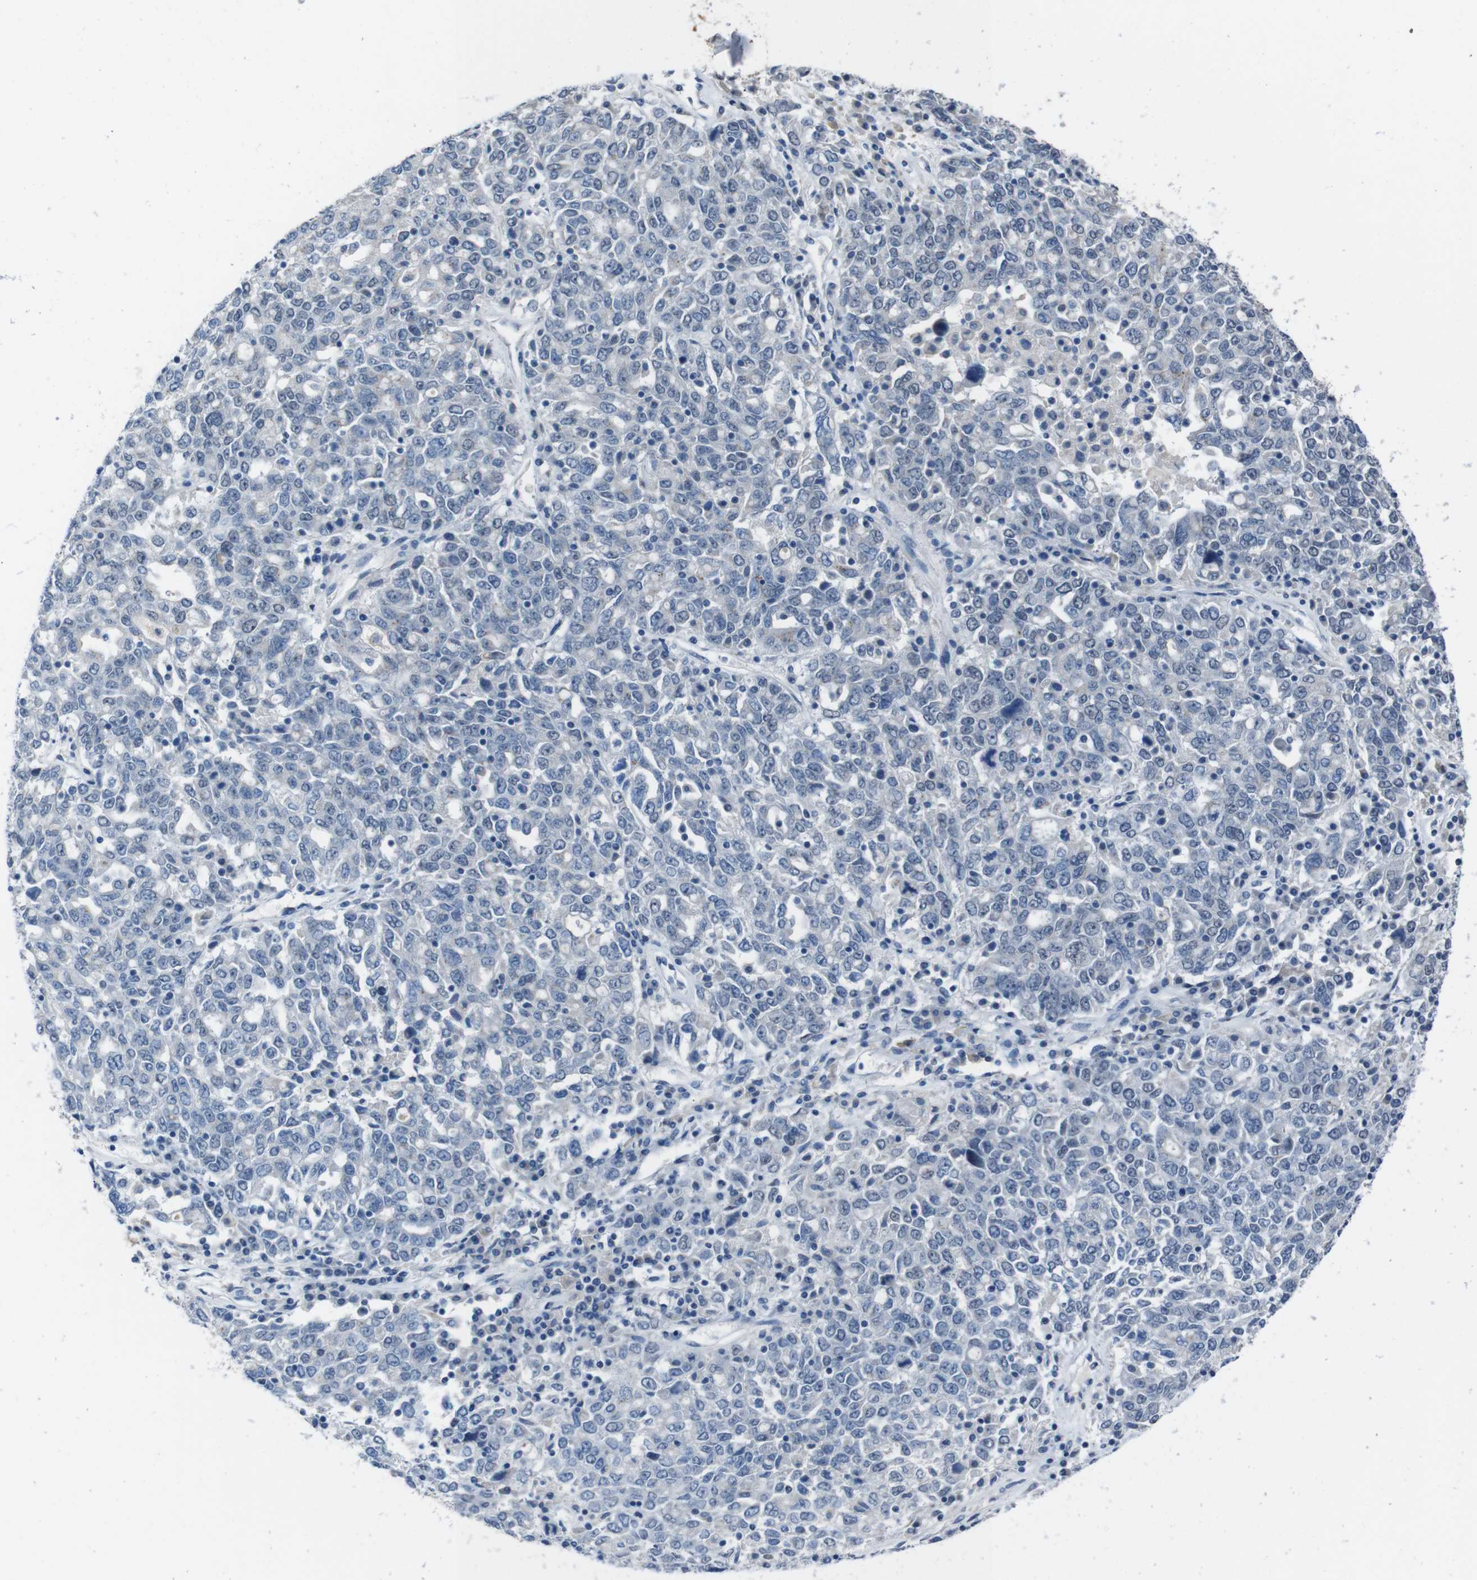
{"staining": {"intensity": "negative", "quantity": "none", "location": "none"}, "tissue": "ovarian cancer", "cell_type": "Tumor cells", "image_type": "cancer", "snomed": [{"axis": "morphology", "description": "Carcinoma, endometroid"}, {"axis": "topography", "description": "Ovary"}], "caption": "This histopathology image is of endometroid carcinoma (ovarian) stained with immunohistochemistry to label a protein in brown with the nuclei are counter-stained blue. There is no staining in tumor cells.", "gene": "CDHR2", "patient": {"sex": "female", "age": 62}}